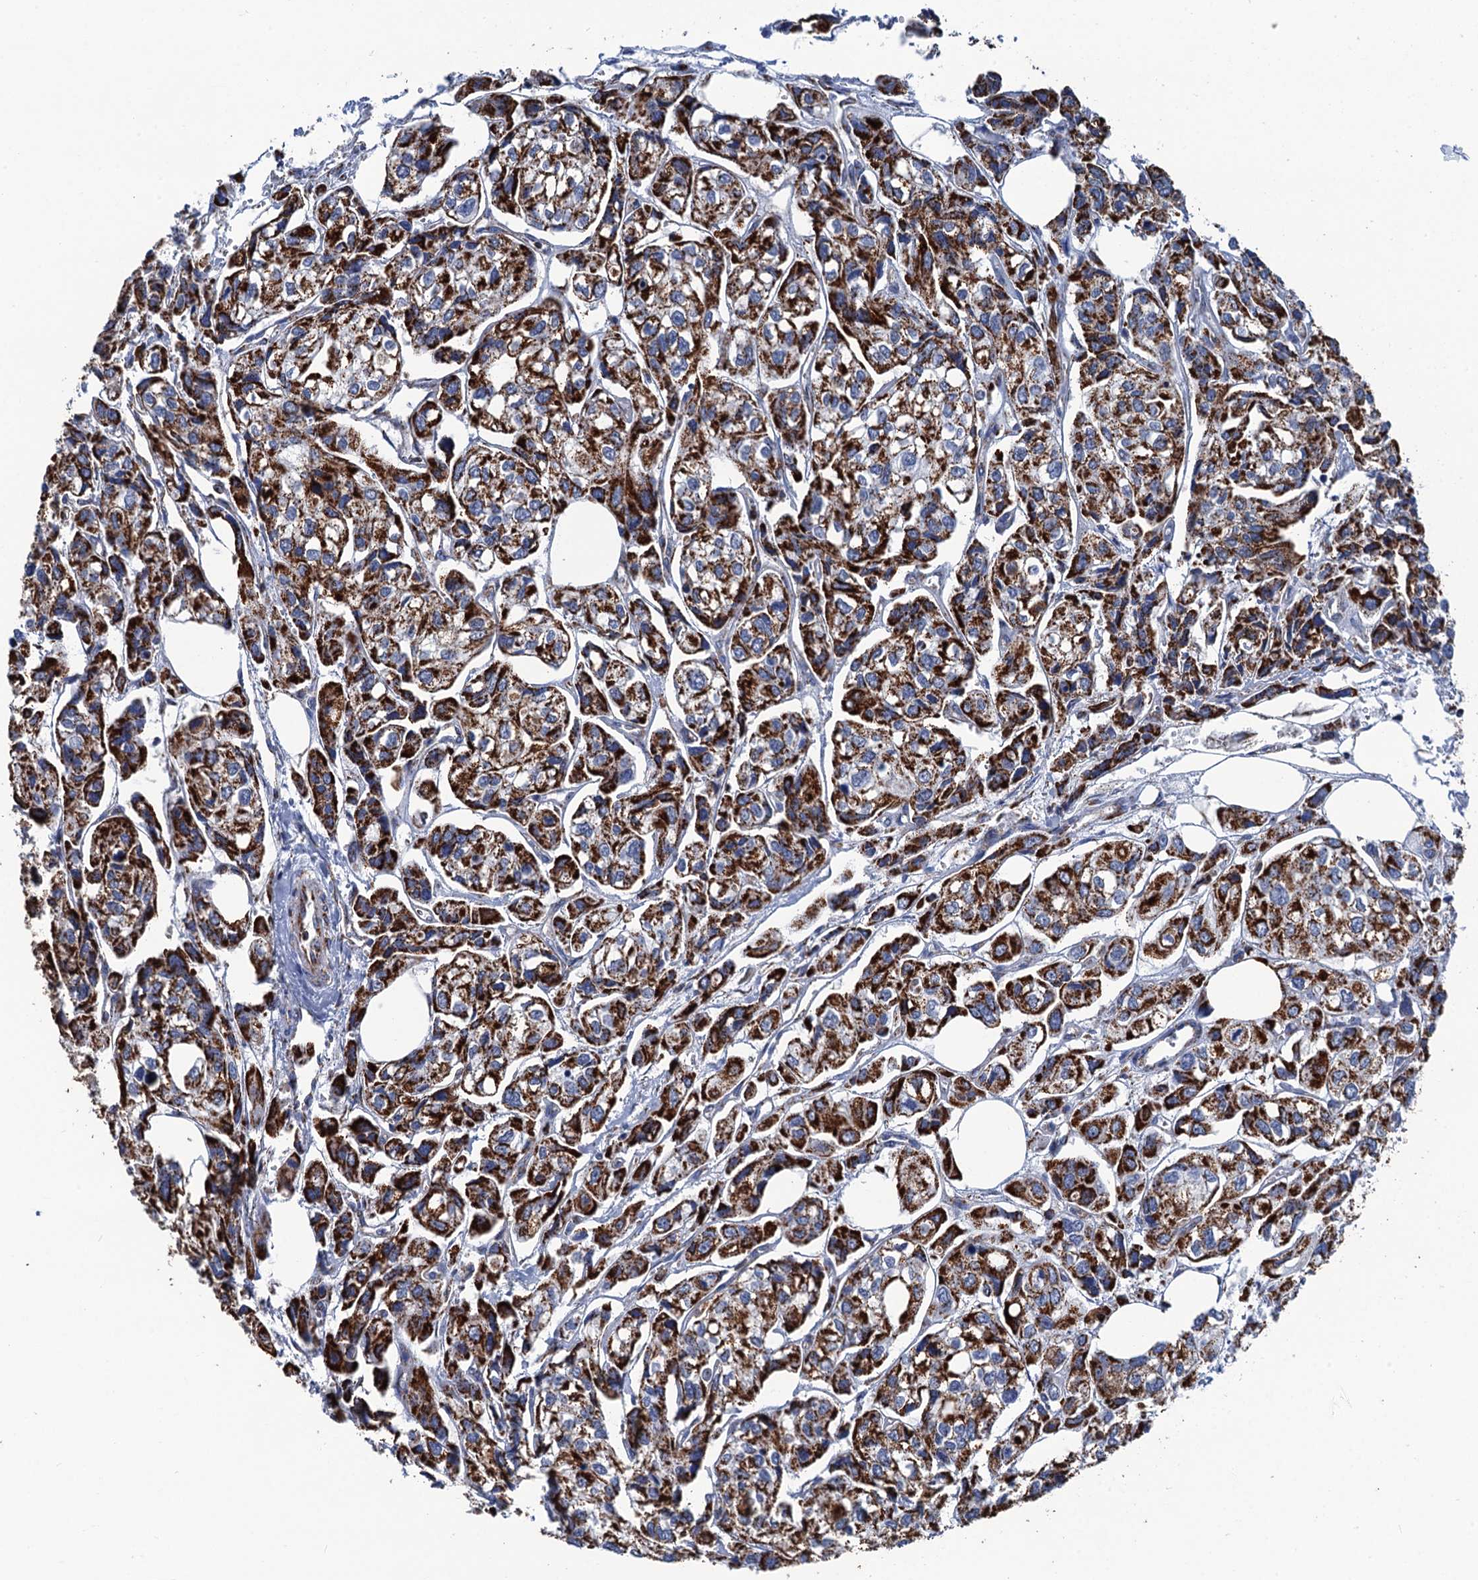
{"staining": {"intensity": "strong", "quantity": ">75%", "location": "cytoplasmic/membranous"}, "tissue": "urothelial cancer", "cell_type": "Tumor cells", "image_type": "cancer", "snomed": [{"axis": "morphology", "description": "Urothelial carcinoma, High grade"}, {"axis": "topography", "description": "Urinary bladder"}], "caption": "Brown immunohistochemical staining in high-grade urothelial carcinoma shows strong cytoplasmic/membranous expression in approximately >75% of tumor cells.", "gene": "IVD", "patient": {"sex": "male", "age": 67}}